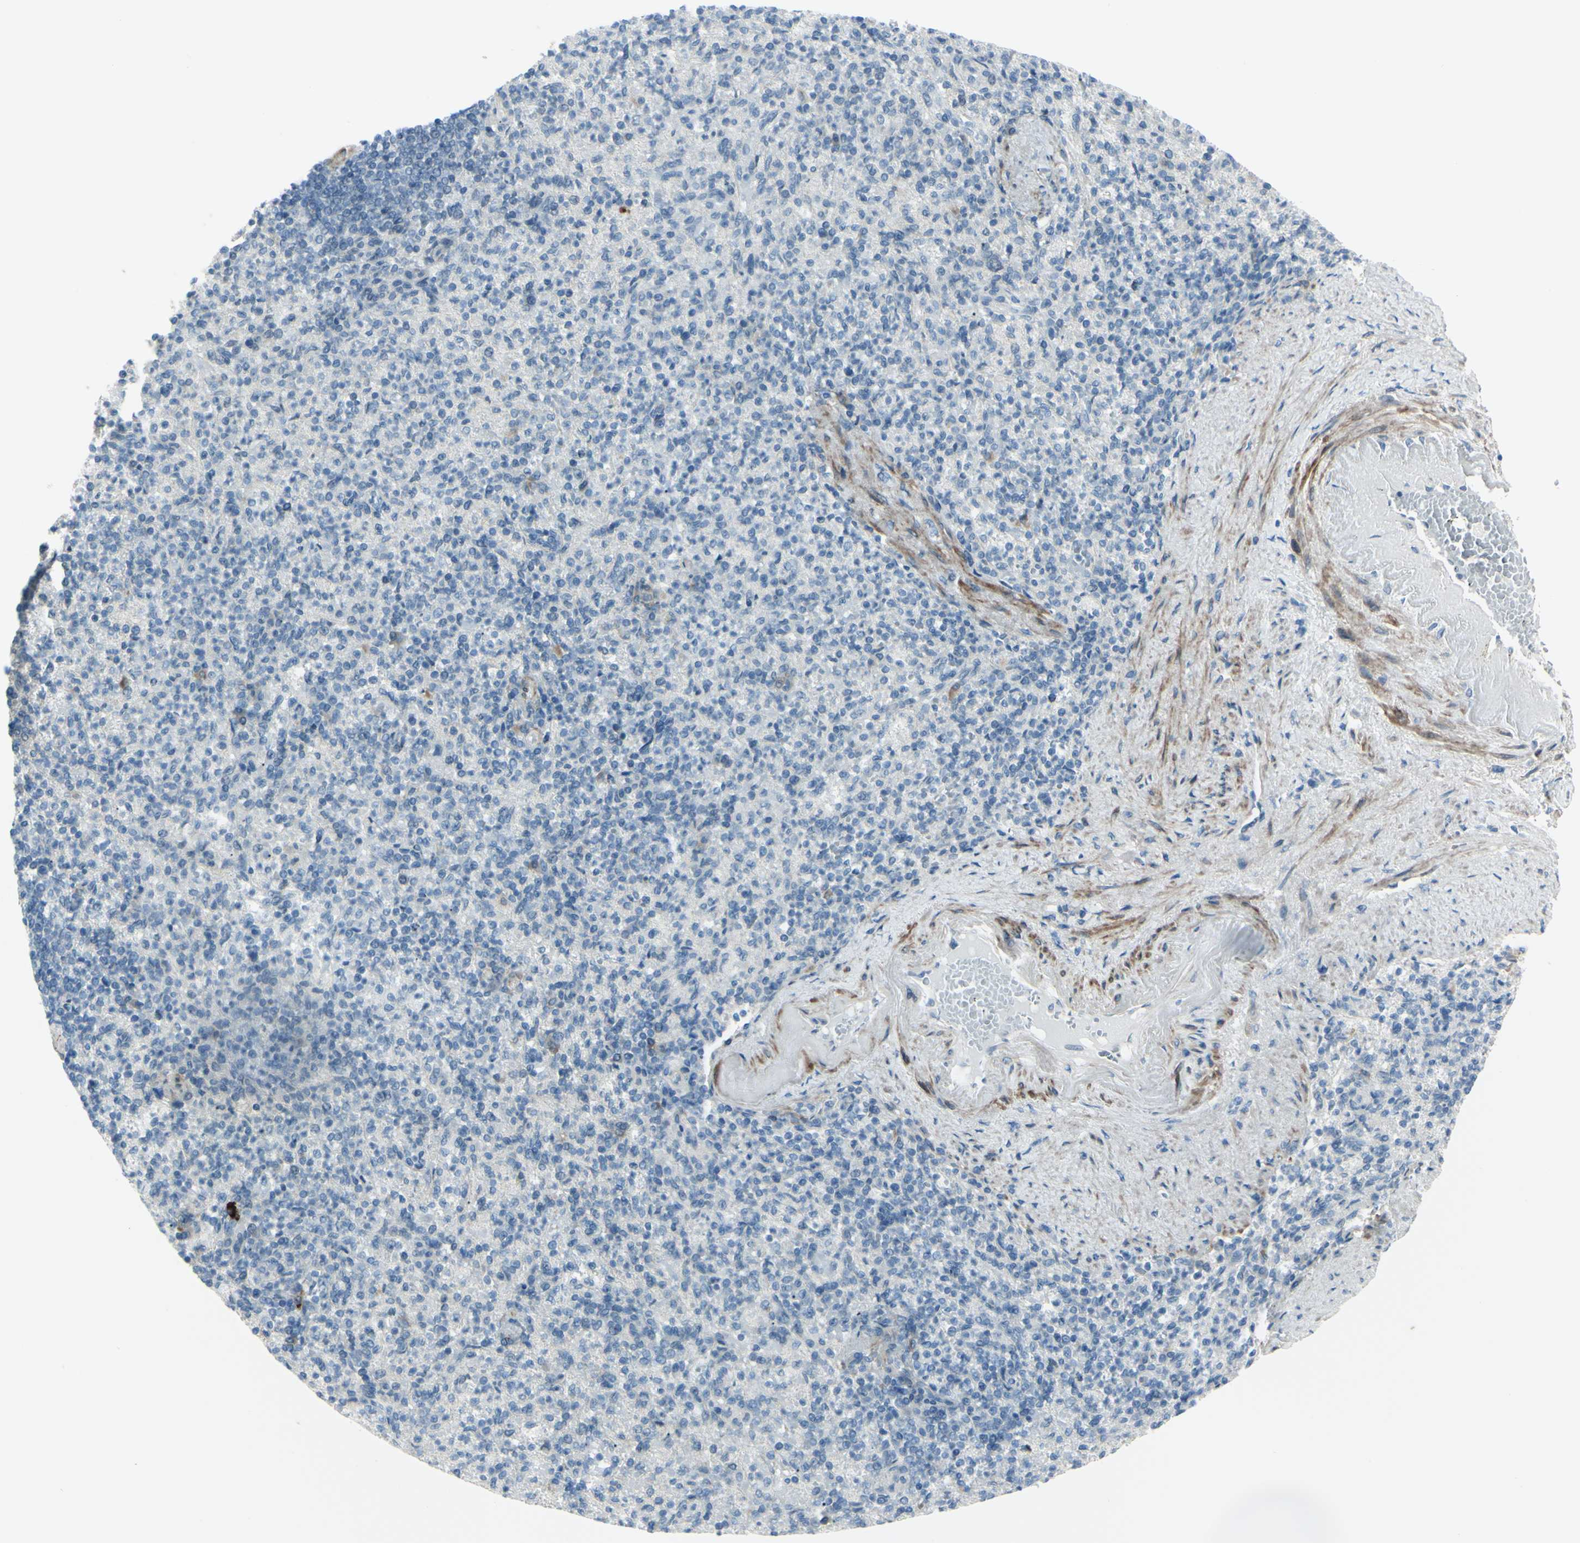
{"staining": {"intensity": "negative", "quantity": "none", "location": "none"}, "tissue": "spleen", "cell_type": "Cells in red pulp", "image_type": "normal", "snomed": [{"axis": "morphology", "description": "Normal tissue, NOS"}, {"axis": "topography", "description": "Spleen"}], "caption": "This micrograph is of unremarkable spleen stained with immunohistochemistry to label a protein in brown with the nuclei are counter-stained blue. There is no expression in cells in red pulp.", "gene": "LRRK1", "patient": {"sex": "female", "age": 74}}